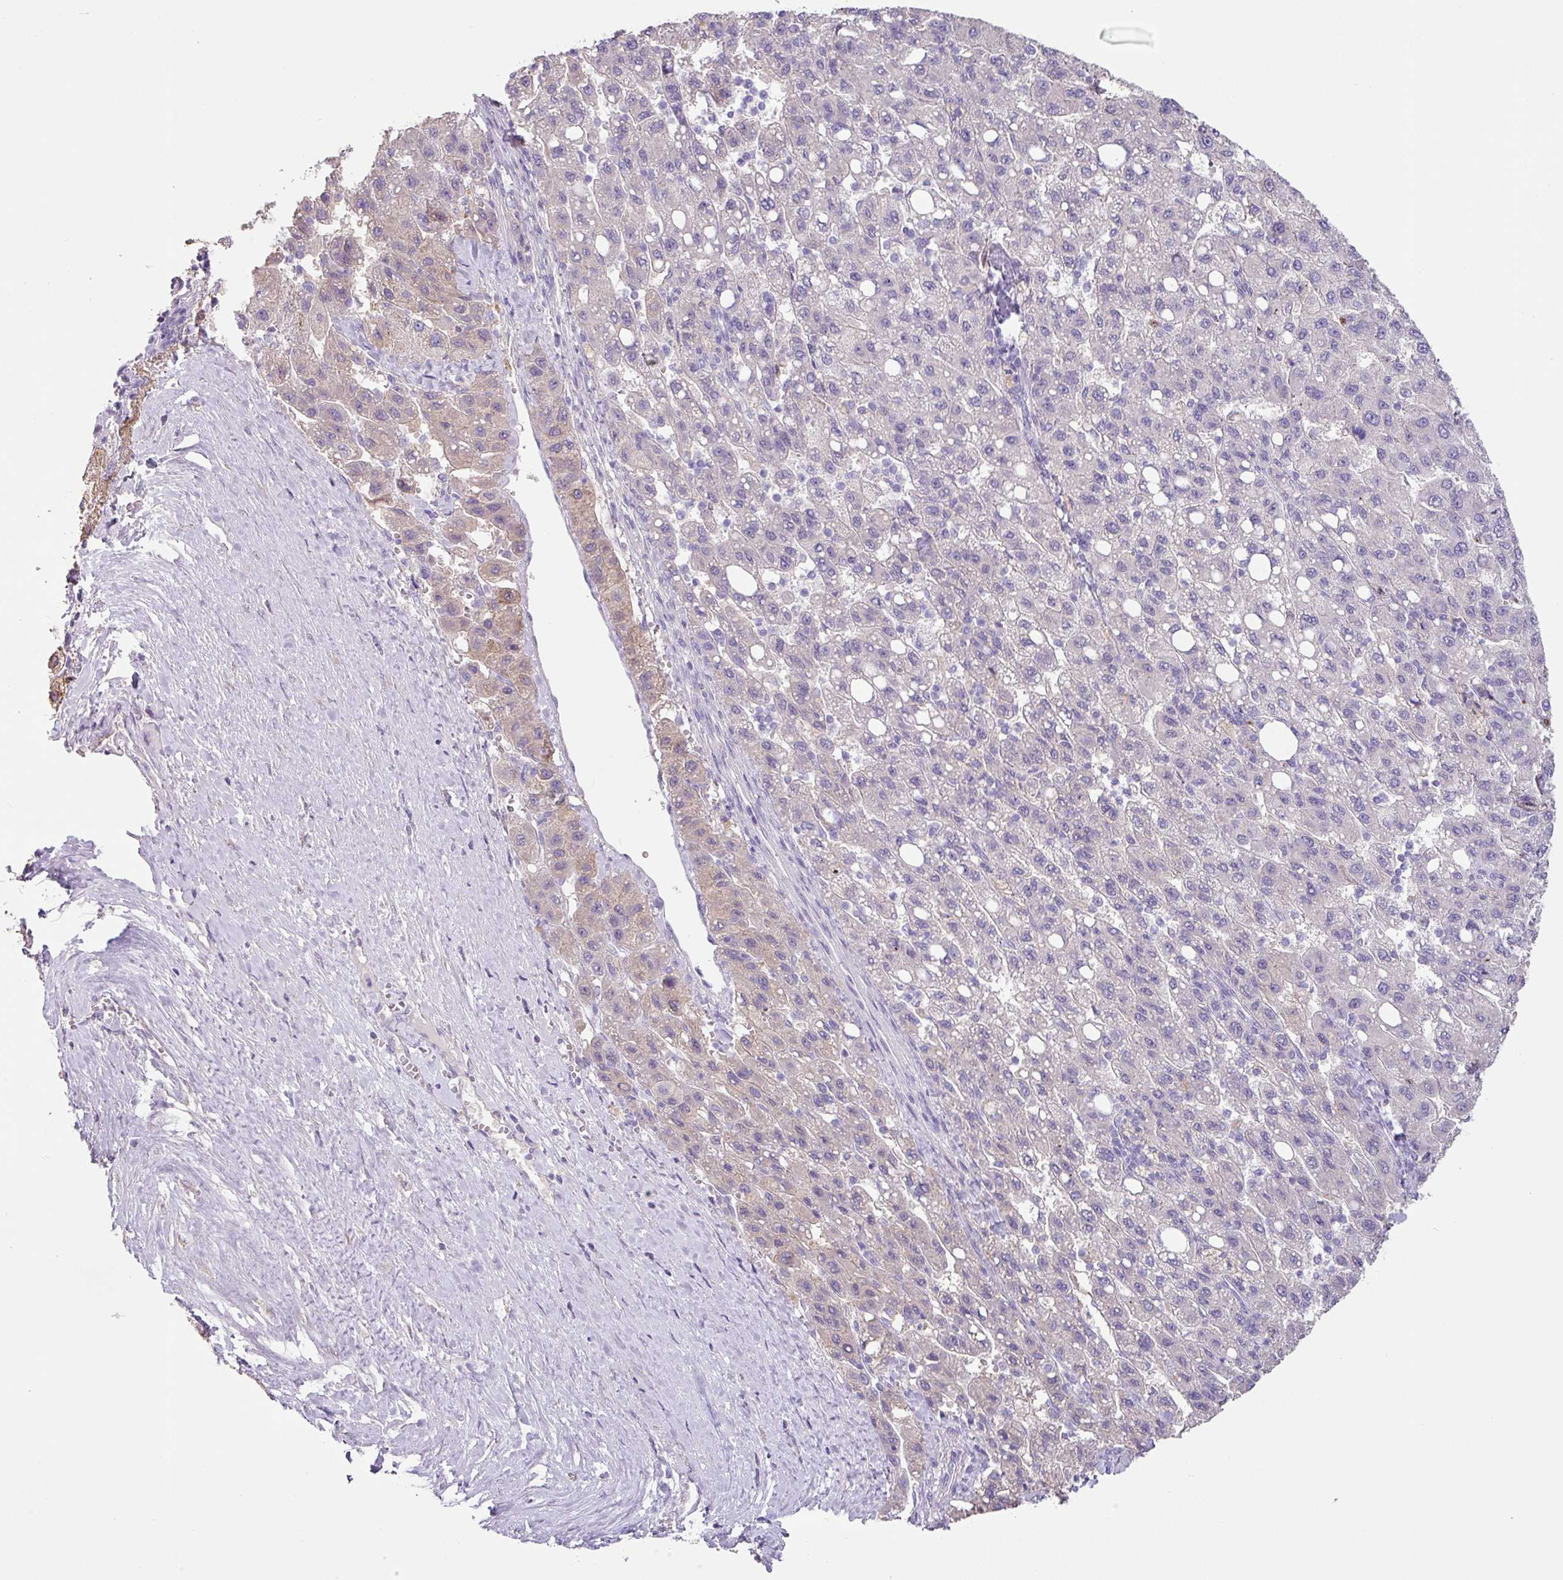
{"staining": {"intensity": "negative", "quantity": "none", "location": "none"}, "tissue": "liver cancer", "cell_type": "Tumor cells", "image_type": "cancer", "snomed": [{"axis": "morphology", "description": "Carcinoma, Hepatocellular, NOS"}, {"axis": "topography", "description": "Liver"}], "caption": "Immunohistochemistry (IHC) photomicrograph of human liver cancer stained for a protein (brown), which demonstrates no staining in tumor cells.", "gene": "ZG16", "patient": {"sex": "female", "age": 82}}